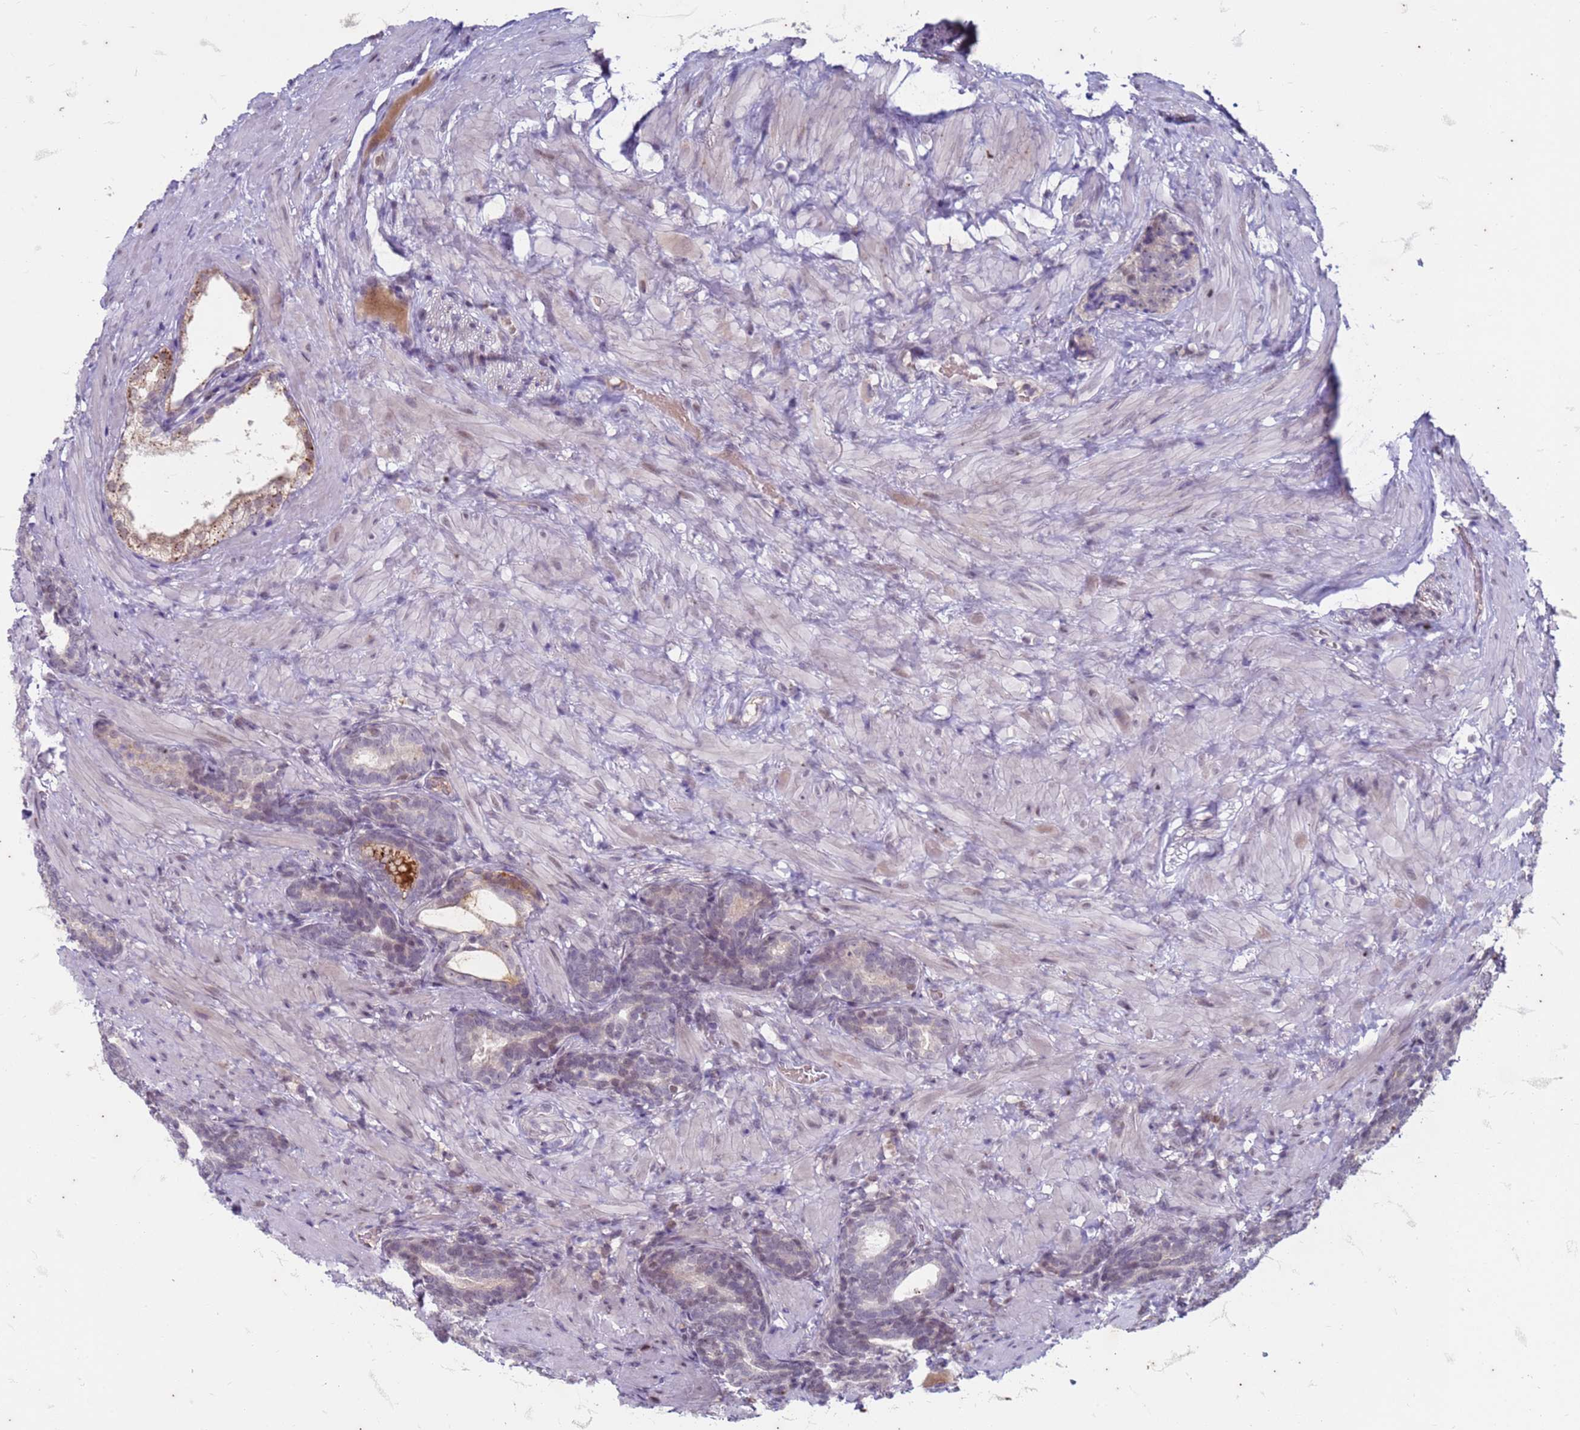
{"staining": {"intensity": "negative", "quantity": "none", "location": "none"}, "tissue": "prostate cancer", "cell_type": "Tumor cells", "image_type": "cancer", "snomed": [{"axis": "morphology", "description": "Adenocarcinoma, High grade"}, {"axis": "topography", "description": "Prostate"}], "caption": "Immunohistochemistry (IHC) of prostate cancer demonstrates no staining in tumor cells.", "gene": "TRMT6", "patient": {"sex": "male", "age": 69}}